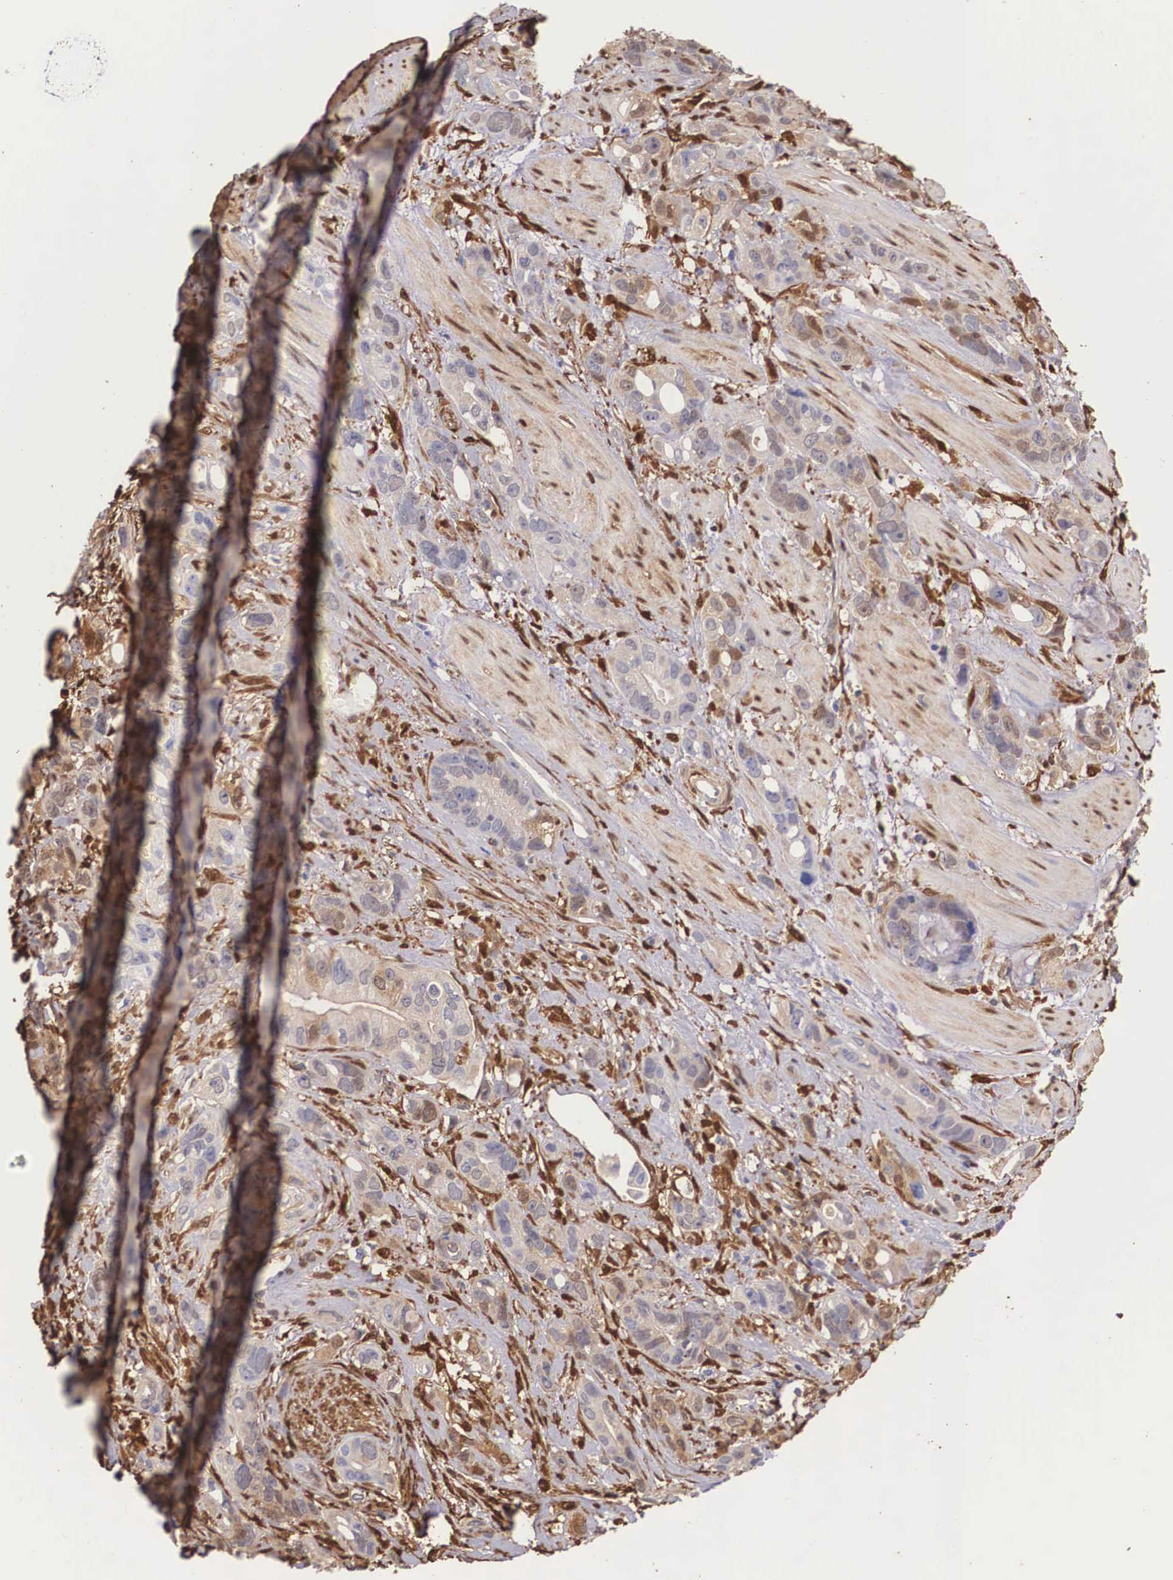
{"staining": {"intensity": "negative", "quantity": "none", "location": "none"}, "tissue": "stomach cancer", "cell_type": "Tumor cells", "image_type": "cancer", "snomed": [{"axis": "morphology", "description": "Adenocarcinoma, NOS"}, {"axis": "topography", "description": "Stomach, upper"}], "caption": "This image is of stomach cancer stained with immunohistochemistry to label a protein in brown with the nuclei are counter-stained blue. There is no staining in tumor cells.", "gene": "LGALS1", "patient": {"sex": "male", "age": 47}}